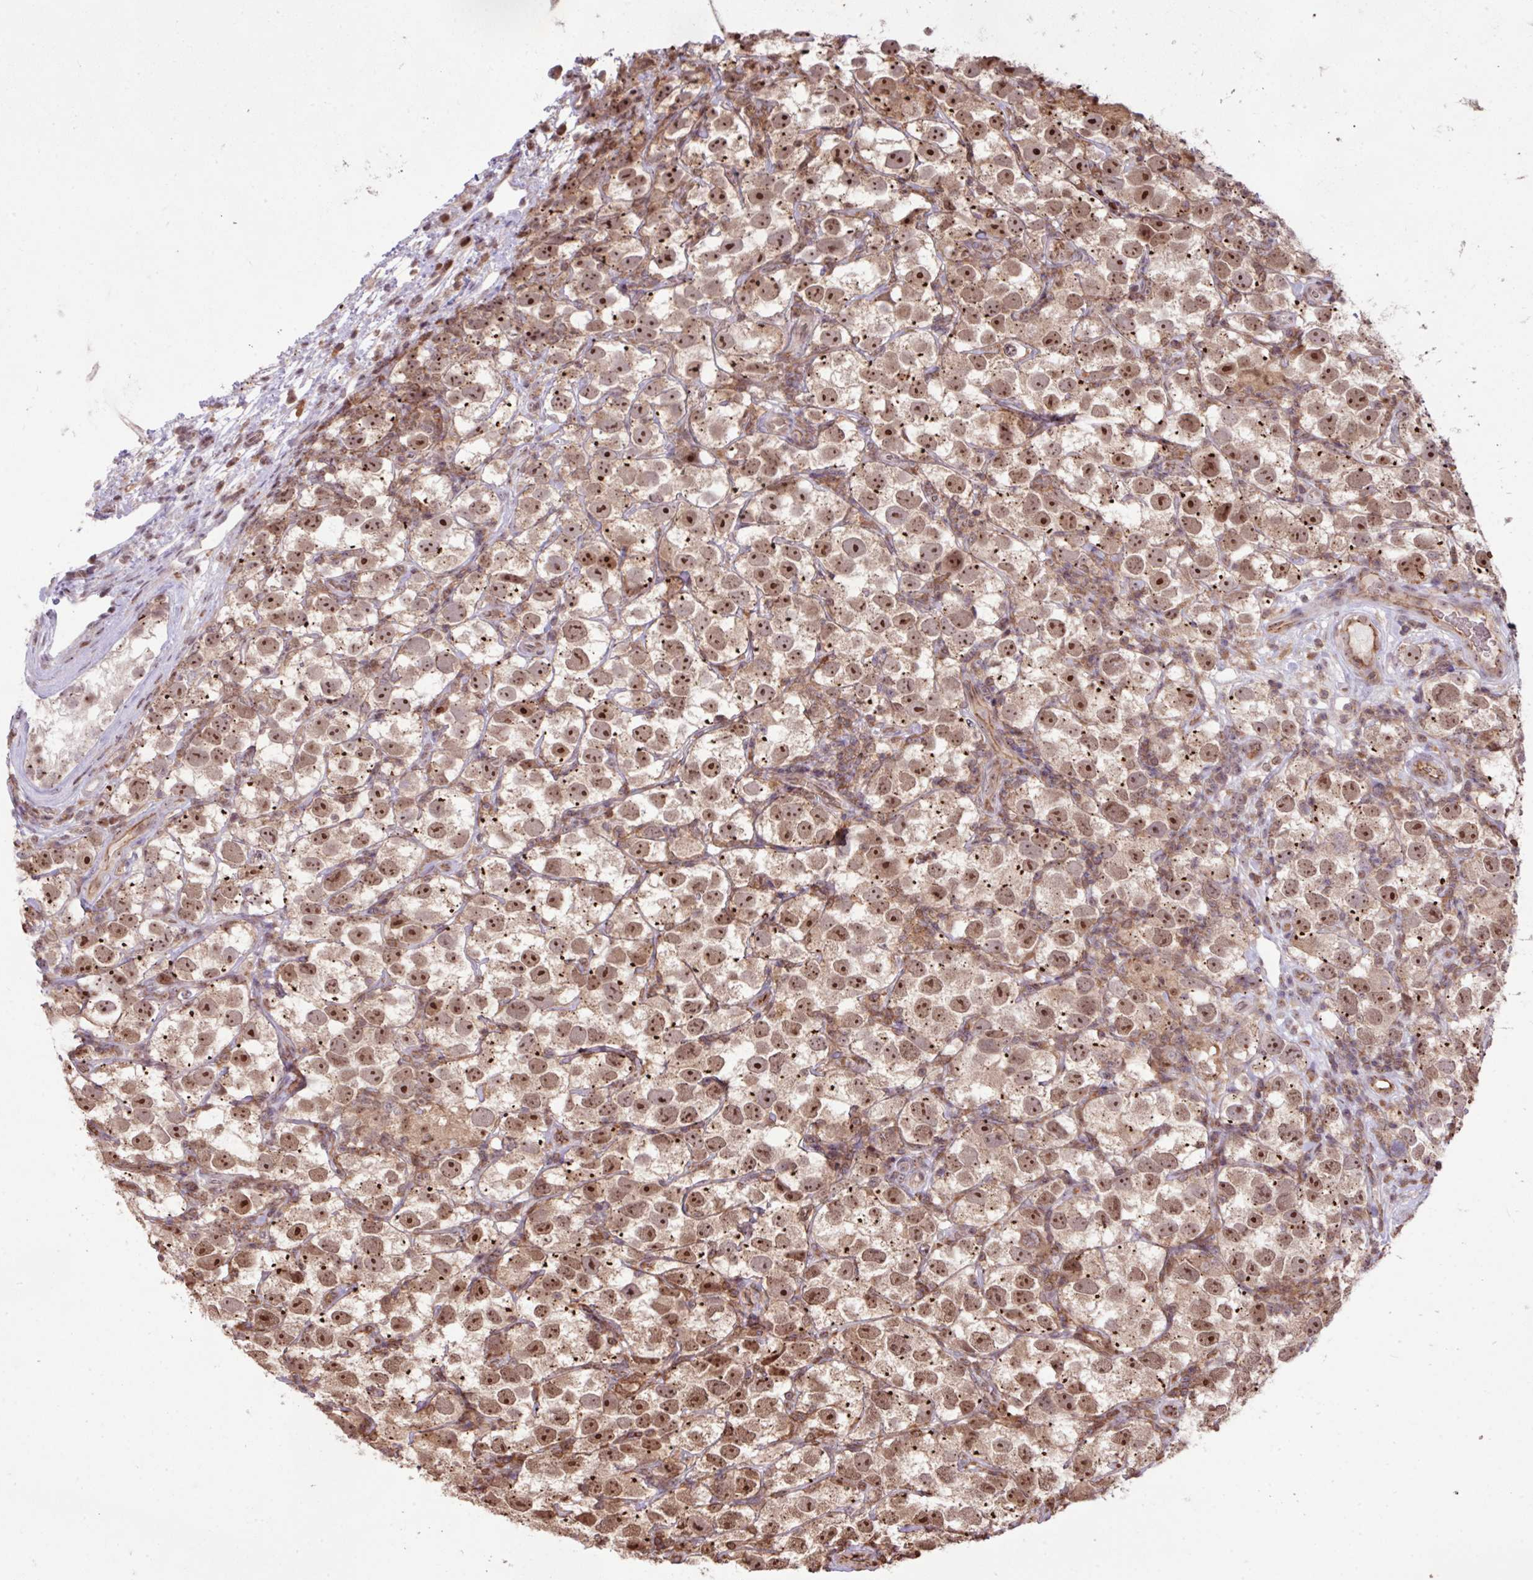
{"staining": {"intensity": "moderate", "quantity": ">75%", "location": "nuclear"}, "tissue": "testis cancer", "cell_type": "Tumor cells", "image_type": "cancer", "snomed": [{"axis": "morphology", "description": "Seminoma, NOS"}, {"axis": "topography", "description": "Testis"}], "caption": "Testis seminoma tissue demonstrates moderate nuclear staining in approximately >75% of tumor cells, visualized by immunohistochemistry.", "gene": "GON7", "patient": {"sex": "male", "age": 26}}